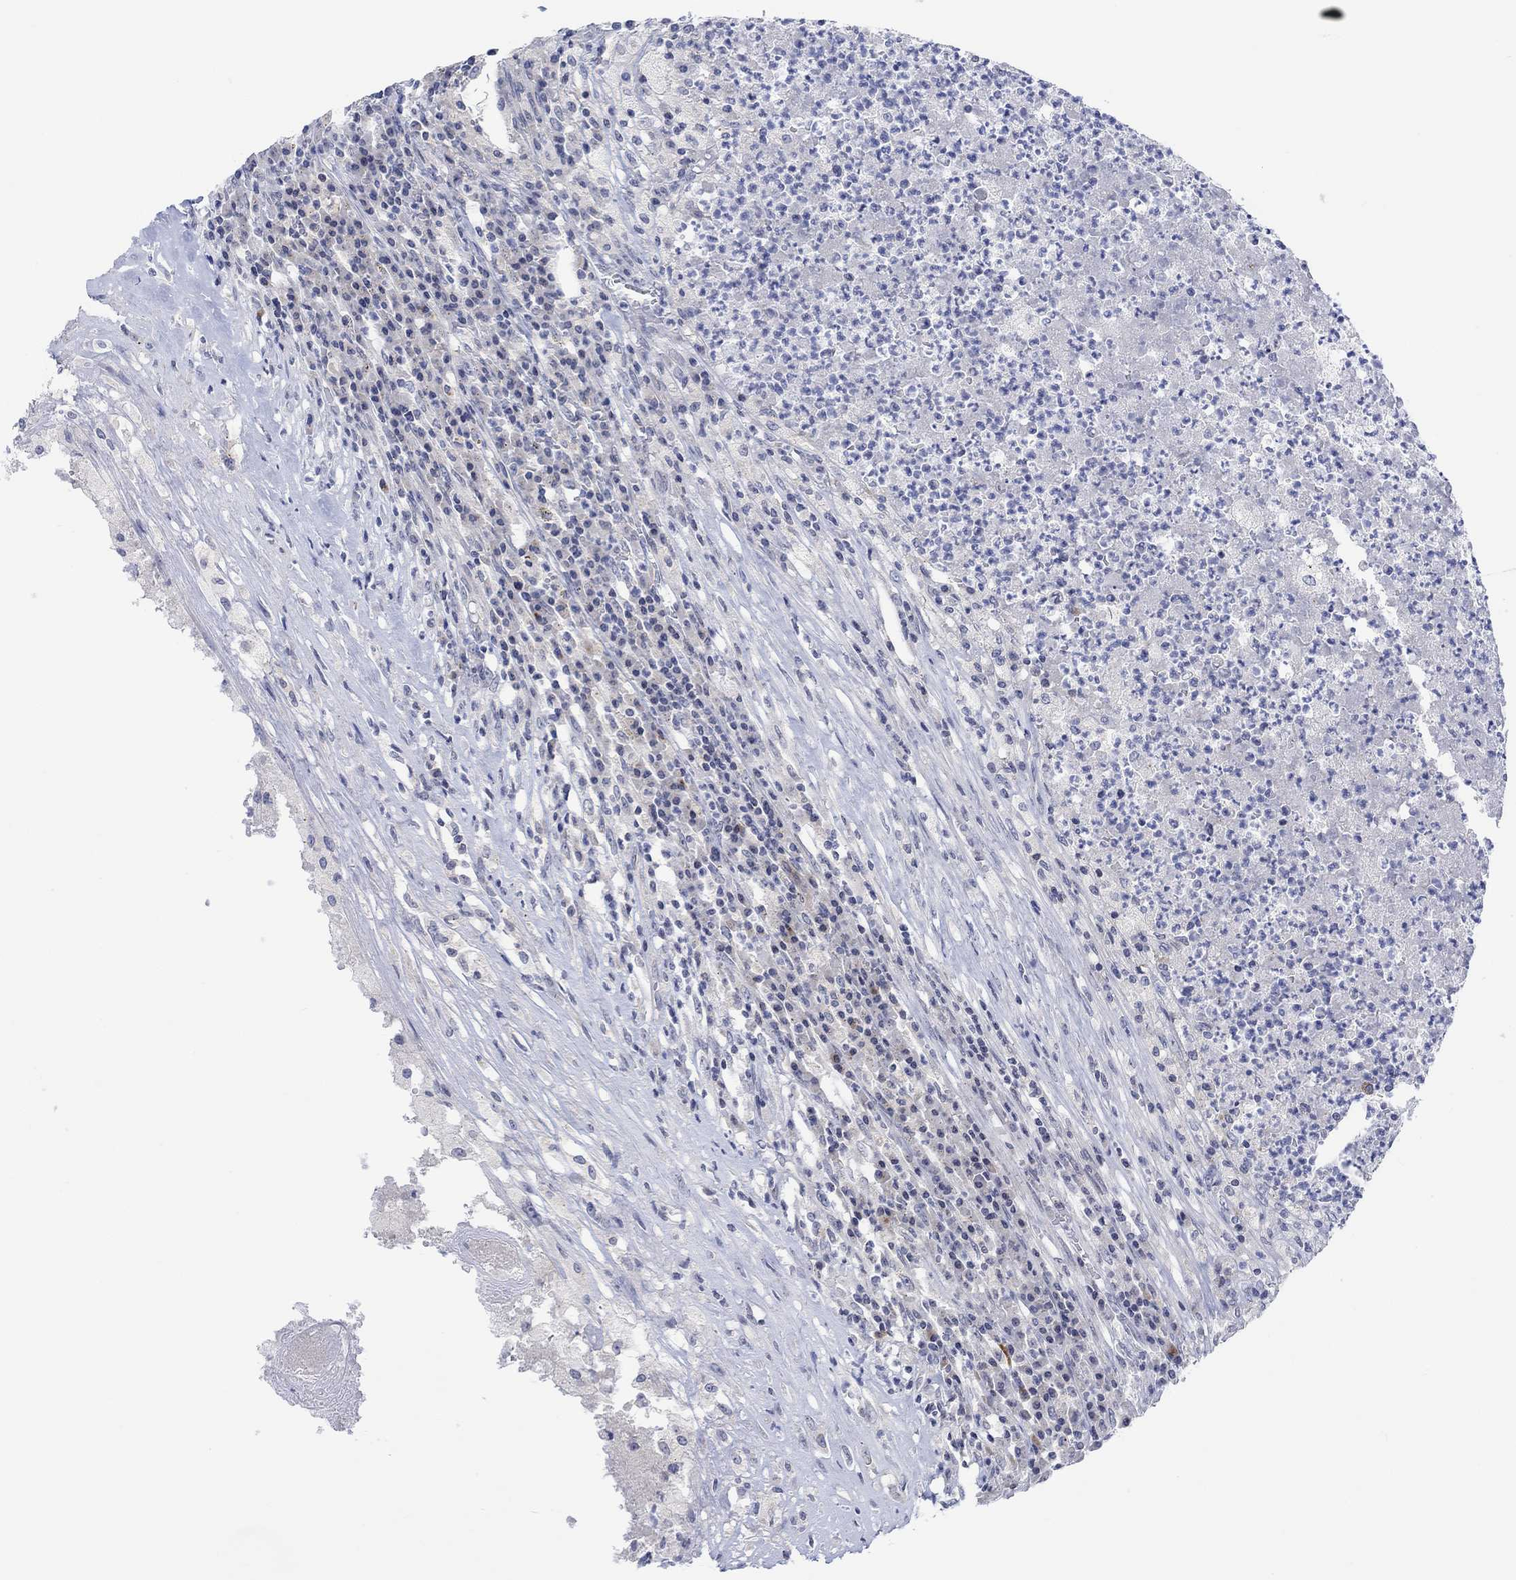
{"staining": {"intensity": "negative", "quantity": "none", "location": "none"}, "tissue": "testis cancer", "cell_type": "Tumor cells", "image_type": "cancer", "snomed": [{"axis": "morphology", "description": "Necrosis, NOS"}, {"axis": "morphology", "description": "Carcinoma, Embryonal, NOS"}, {"axis": "topography", "description": "Testis"}], "caption": "The micrograph reveals no staining of tumor cells in testis embryonal carcinoma. The staining was performed using DAB (3,3'-diaminobenzidine) to visualize the protein expression in brown, while the nuclei were stained in blue with hematoxylin (Magnification: 20x).", "gene": "DCX", "patient": {"sex": "male", "age": 19}}